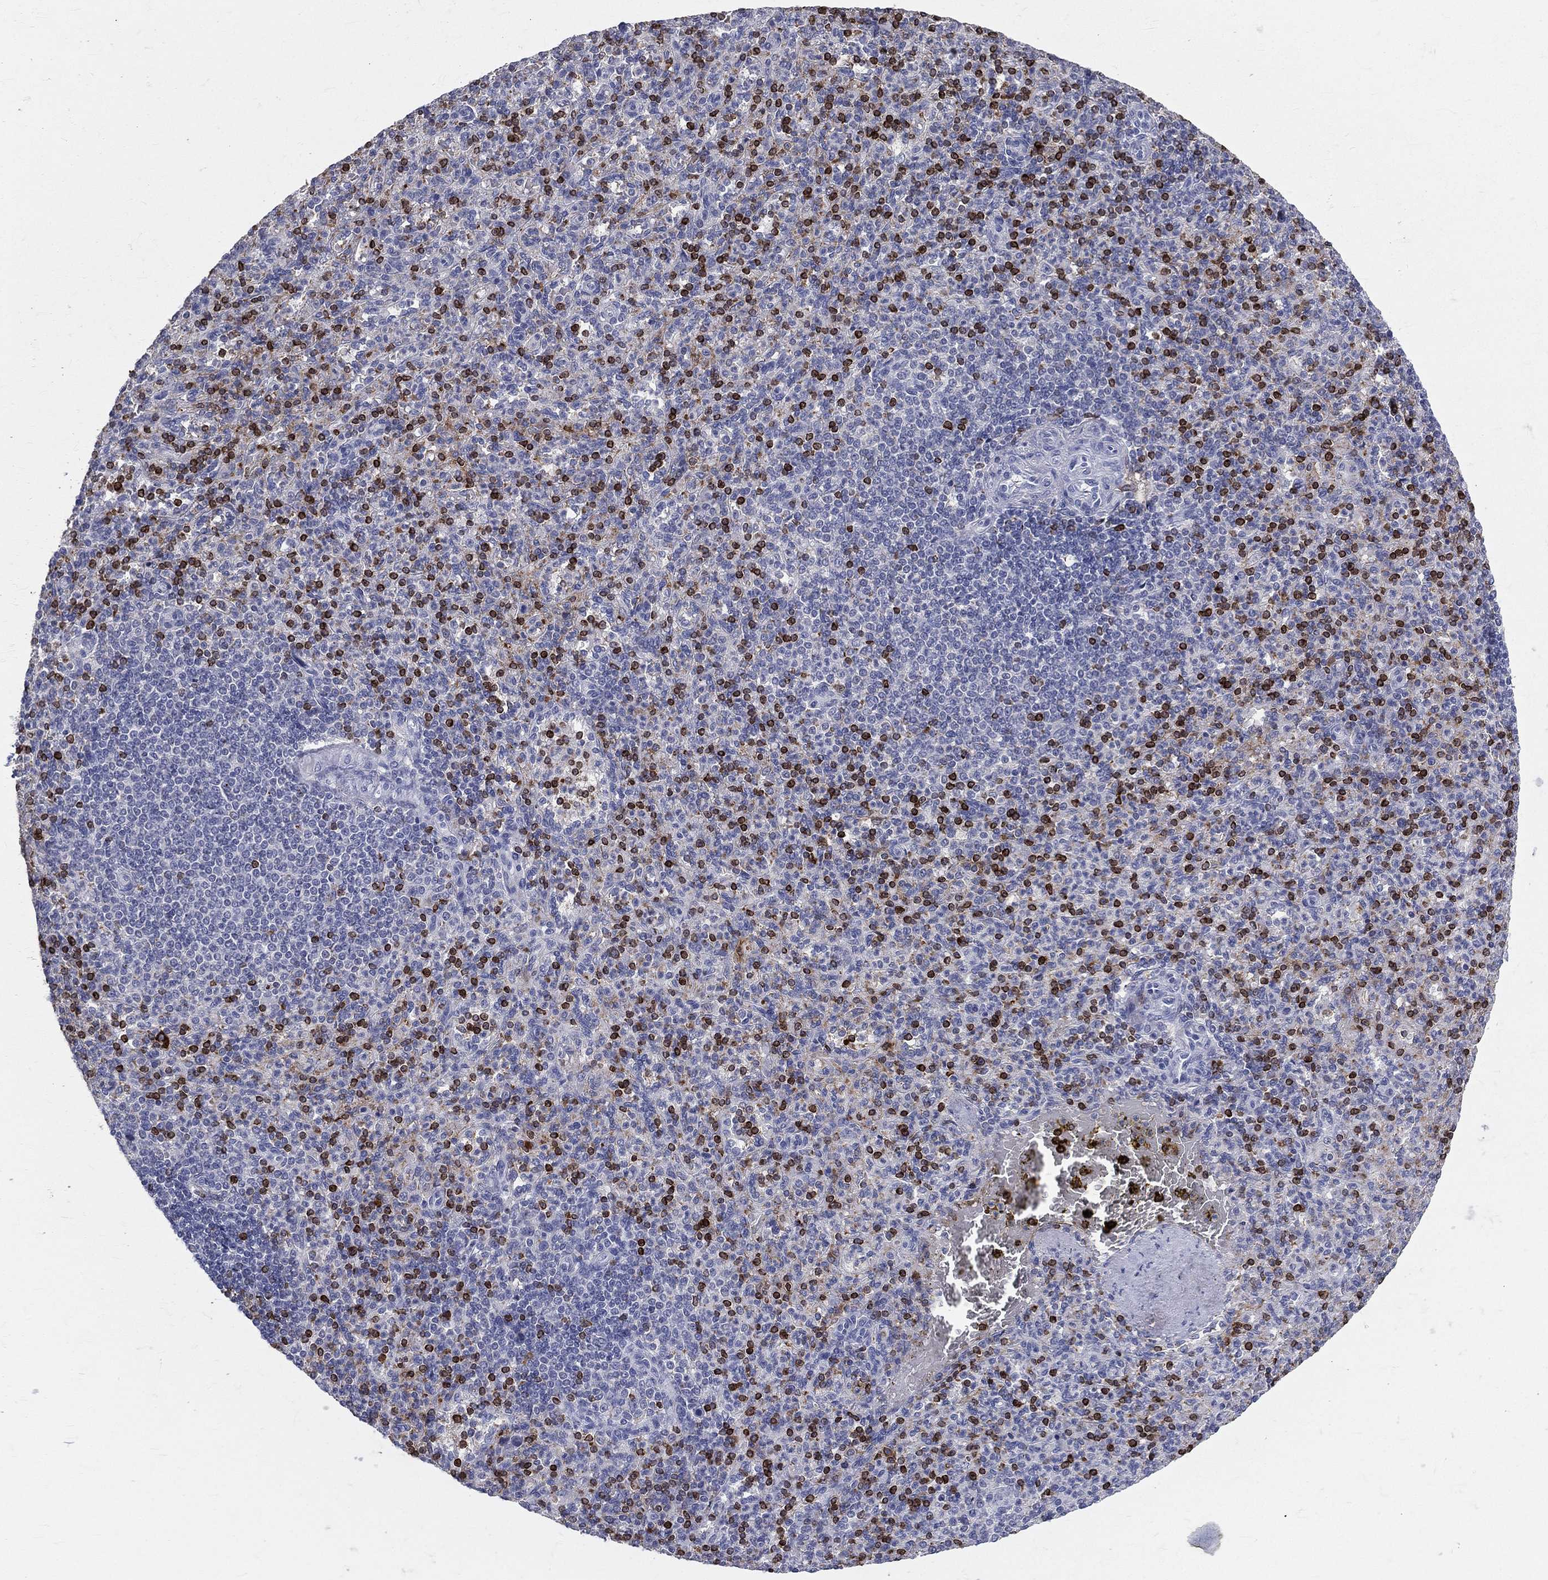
{"staining": {"intensity": "strong", "quantity": "<25%", "location": "cytoplasmic/membranous"}, "tissue": "spleen", "cell_type": "Cells in red pulp", "image_type": "normal", "snomed": [{"axis": "morphology", "description": "Normal tissue, NOS"}, {"axis": "topography", "description": "Spleen"}], "caption": "About <25% of cells in red pulp in benign spleen reveal strong cytoplasmic/membranous protein positivity as visualized by brown immunohistochemical staining.", "gene": "CTSW", "patient": {"sex": "female", "age": 74}}